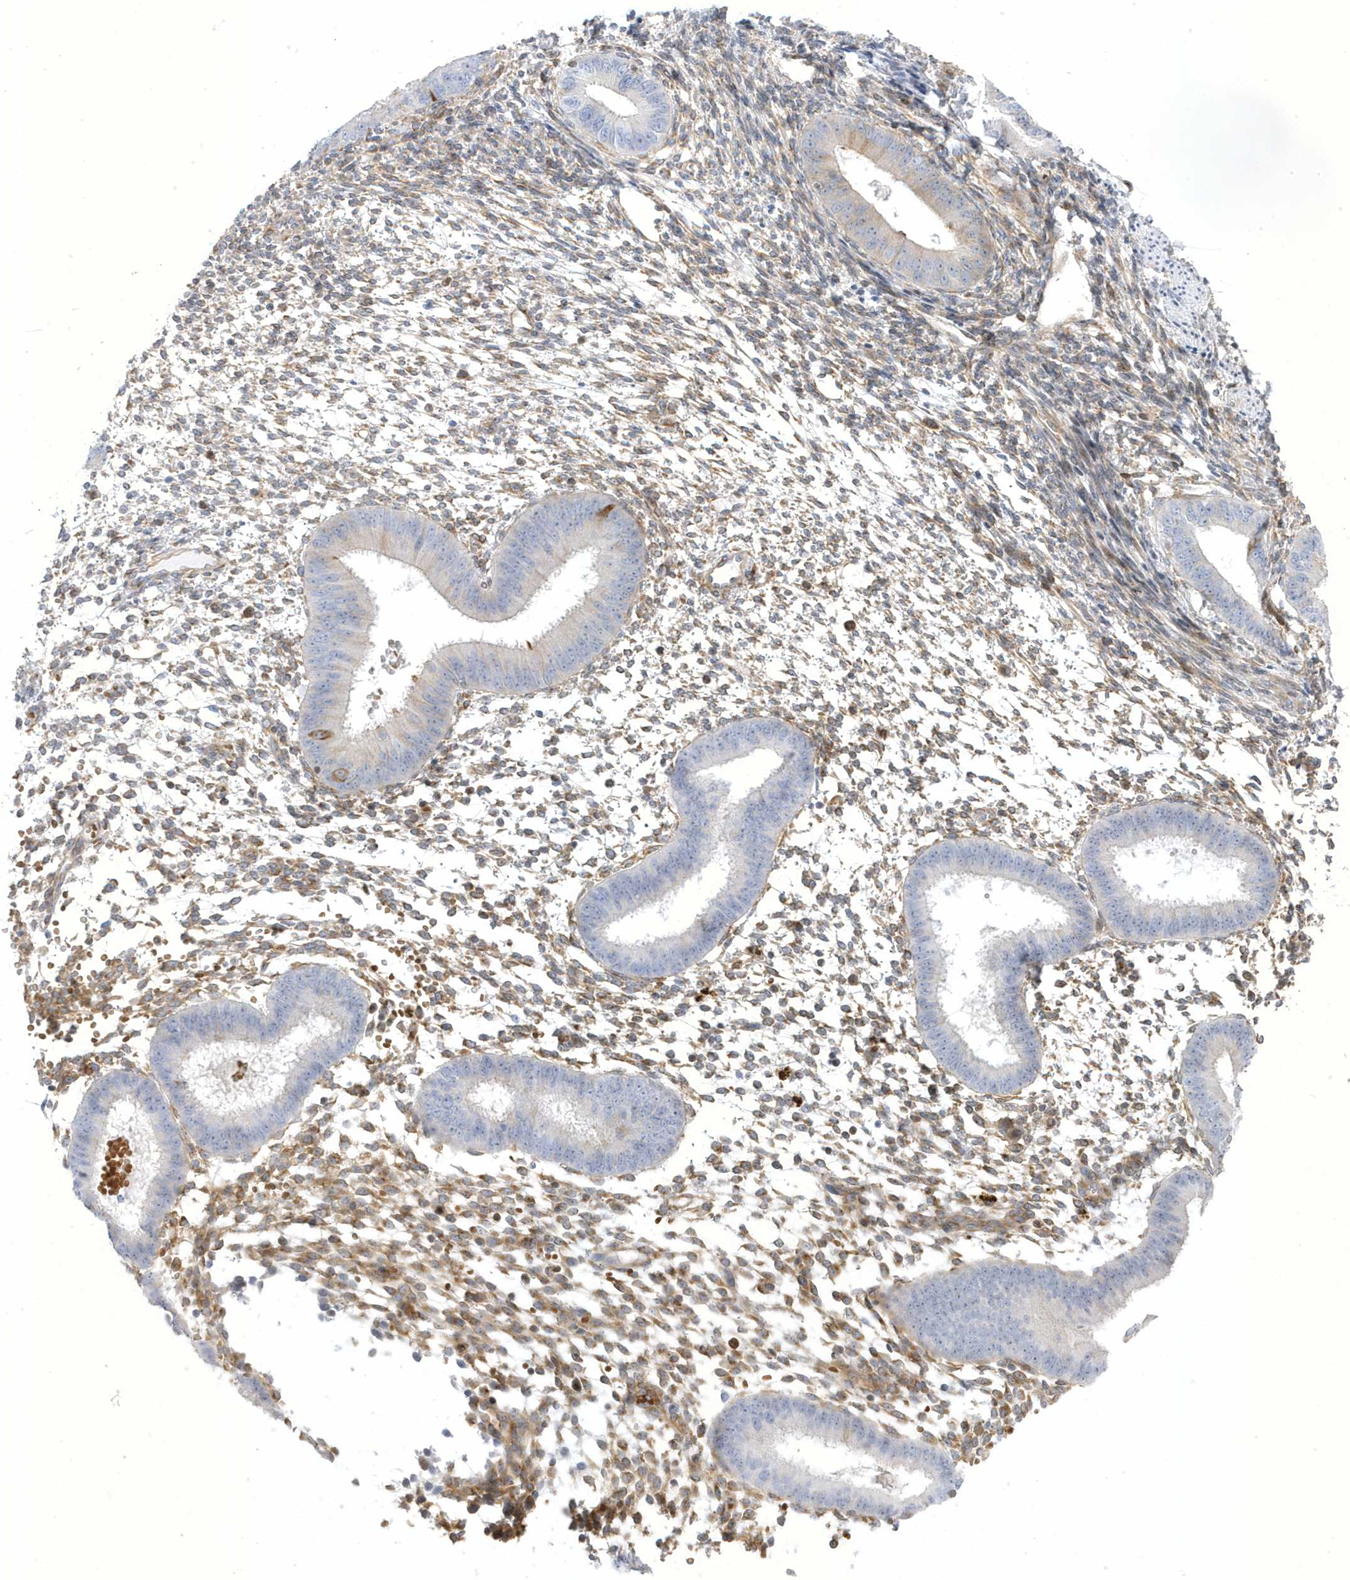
{"staining": {"intensity": "moderate", "quantity": "25%-75%", "location": "cytoplasmic/membranous"}, "tissue": "endometrium", "cell_type": "Cells in endometrial stroma", "image_type": "normal", "snomed": [{"axis": "morphology", "description": "Normal tissue, NOS"}, {"axis": "topography", "description": "Uterus"}, {"axis": "topography", "description": "Endometrium"}], "caption": "Approximately 25%-75% of cells in endometrial stroma in benign human endometrium display moderate cytoplasmic/membranous protein expression as visualized by brown immunohistochemical staining.", "gene": "MAP7D3", "patient": {"sex": "female", "age": 48}}